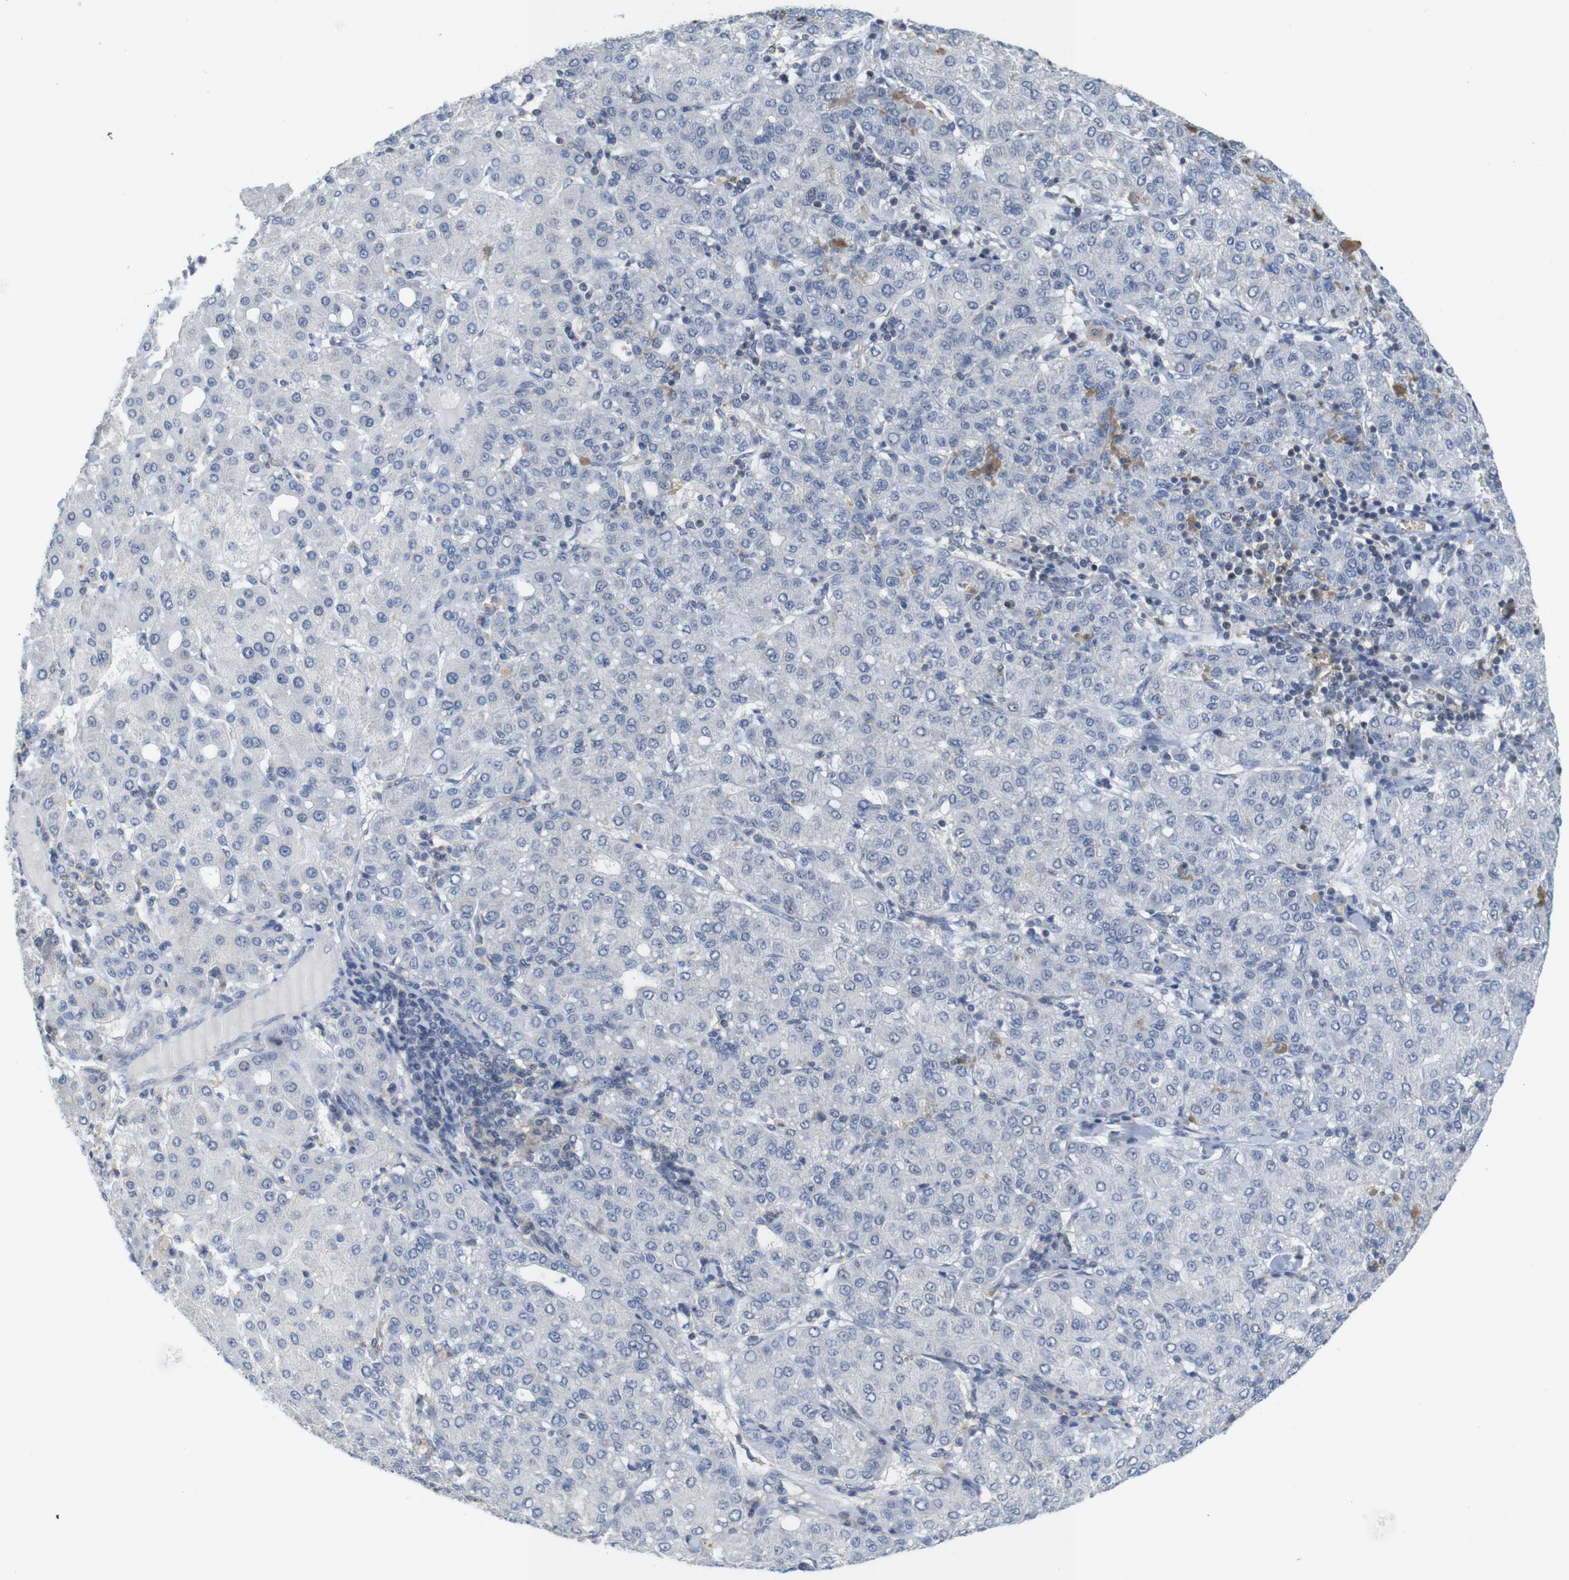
{"staining": {"intensity": "negative", "quantity": "none", "location": "none"}, "tissue": "liver cancer", "cell_type": "Tumor cells", "image_type": "cancer", "snomed": [{"axis": "morphology", "description": "Carcinoma, Hepatocellular, NOS"}, {"axis": "topography", "description": "Liver"}], "caption": "This is a histopathology image of IHC staining of liver cancer (hepatocellular carcinoma), which shows no expression in tumor cells. (DAB (3,3'-diaminobenzidine) immunohistochemistry (IHC), high magnification).", "gene": "OTOF", "patient": {"sex": "male", "age": 65}}